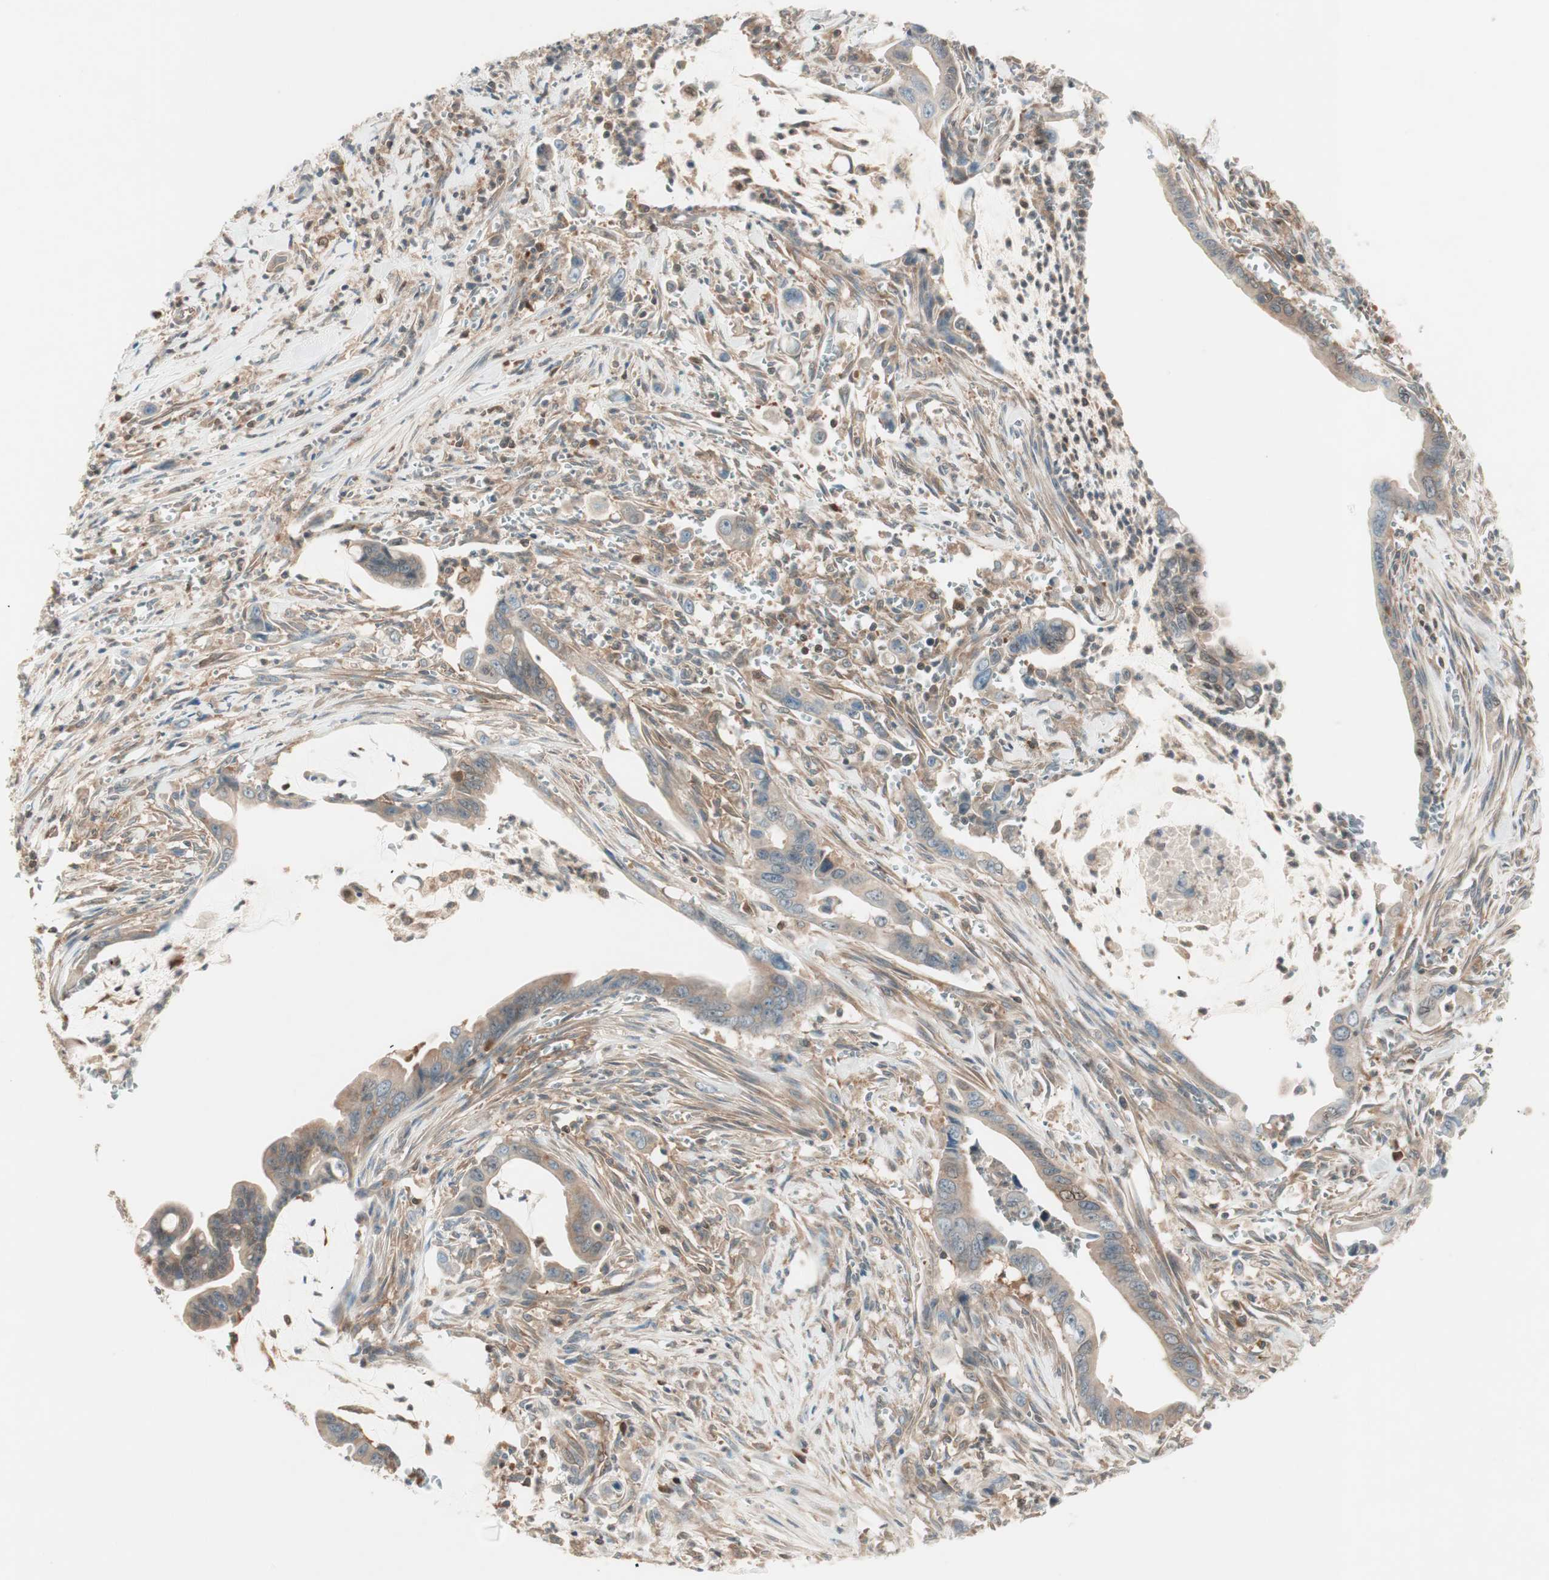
{"staining": {"intensity": "moderate", "quantity": ">75%", "location": "cytoplasmic/membranous"}, "tissue": "pancreatic cancer", "cell_type": "Tumor cells", "image_type": "cancer", "snomed": [{"axis": "morphology", "description": "Adenocarcinoma, NOS"}, {"axis": "topography", "description": "Pancreas"}], "caption": "Pancreatic cancer (adenocarcinoma) tissue demonstrates moderate cytoplasmic/membranous staining in about >75% of tumor cells, visualized by immunohistochemistry.", "gene": "GALT", "patient": {"sex": "male", "age": 59}}